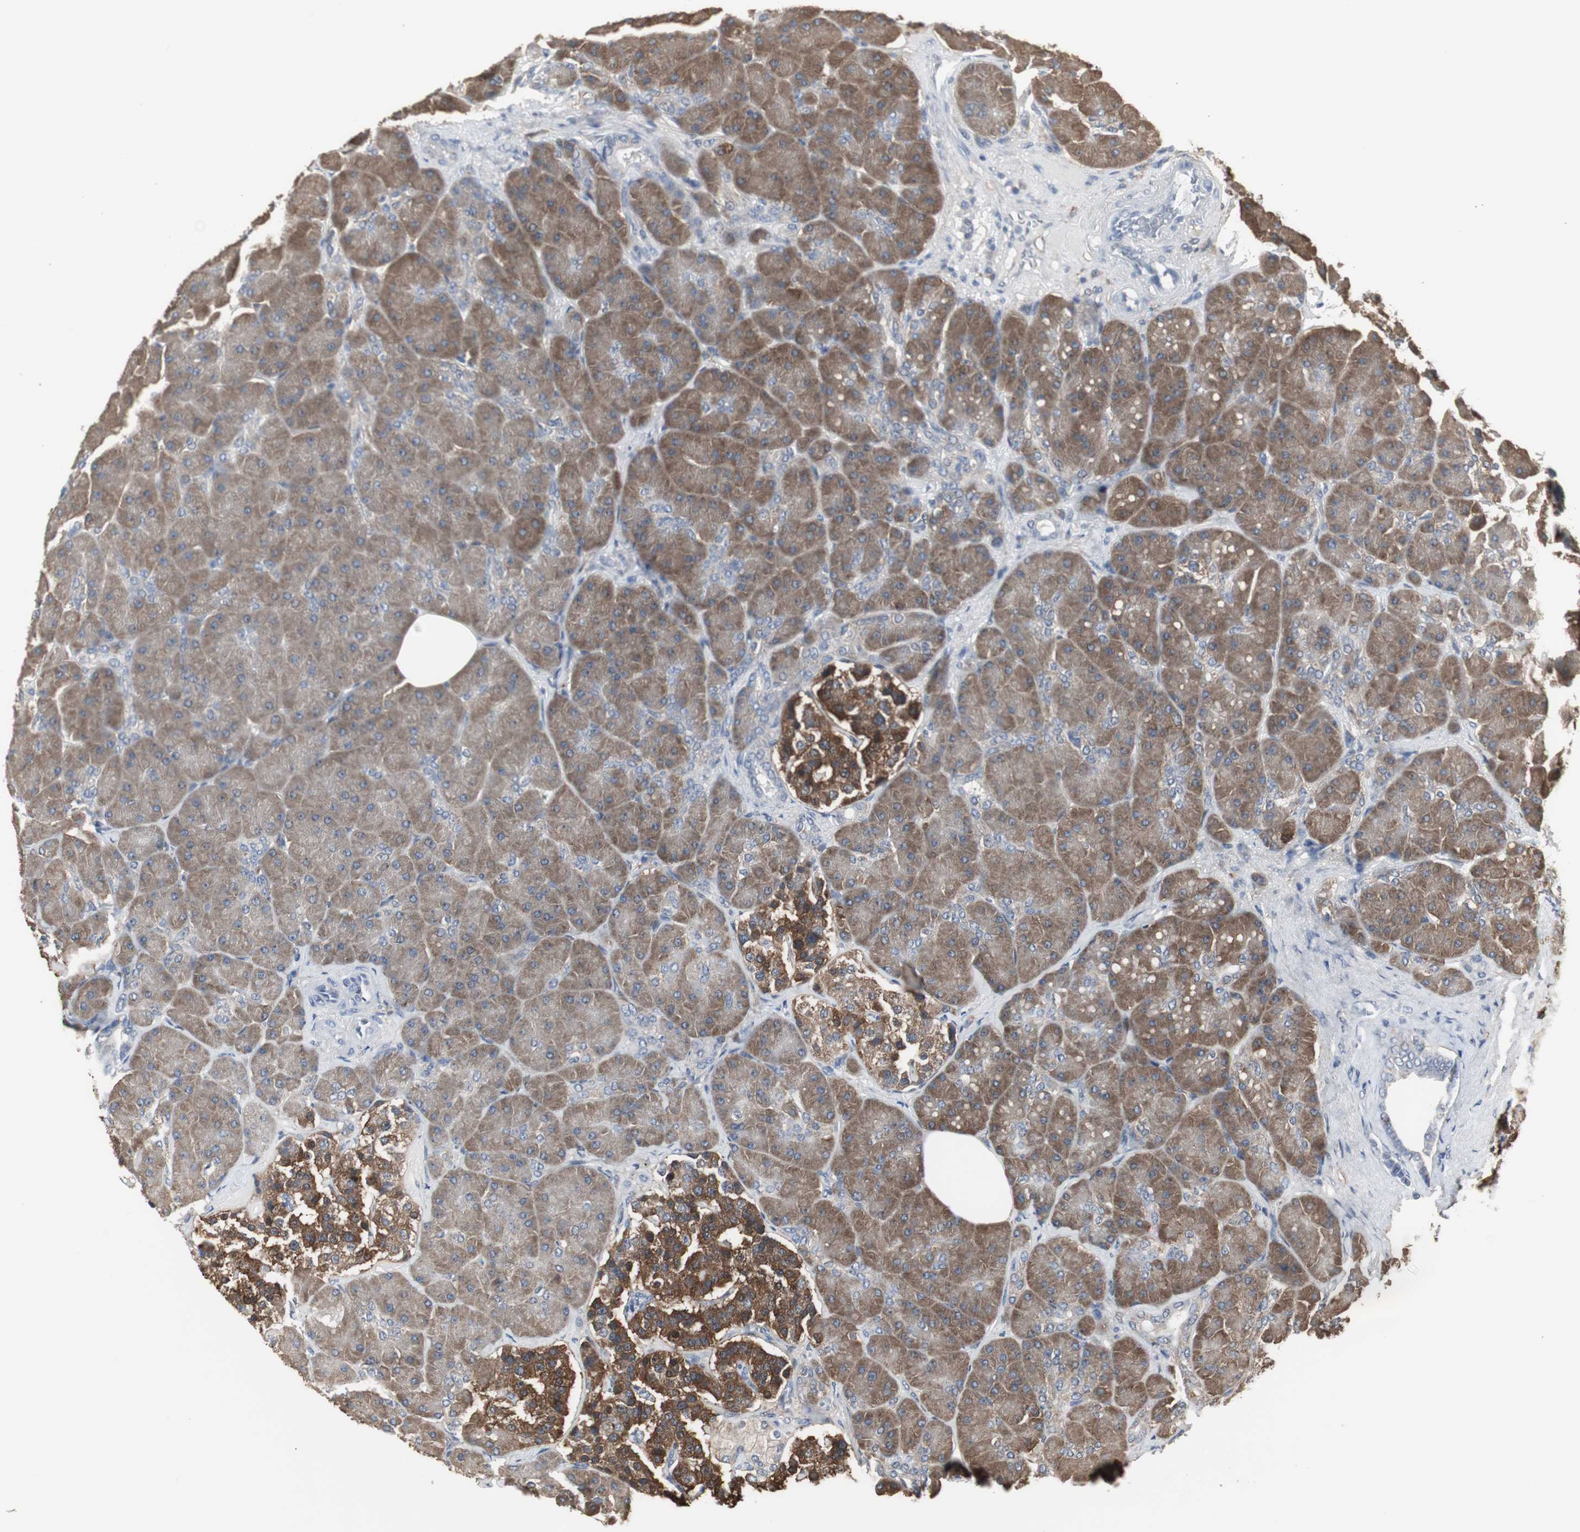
{"staining": {"intensity": "strong", "quantity": ">75%", "location": "cytoplasmic/membranous"}, "tissue": "pancreas", "cell_type": "Exocrine glandular cells", "image_type": "normal", "snomed": [{"axis": "morphology", "description": "Normal tissue, NOS"}, {"axis": "topography", "description": "Pancreas"}], "caption": "This histopathology image demonstrates unremarkable pancreas stained with immunohistochemistry (IHC) to label a protein in brown. The cytoplasmic/membranous of exocrine glandular cells show strong positivity for the protein. Nuclei are counter-stained blue.", "gene": "HPRT1", "patient": {"sex": "male", "age": 66}}